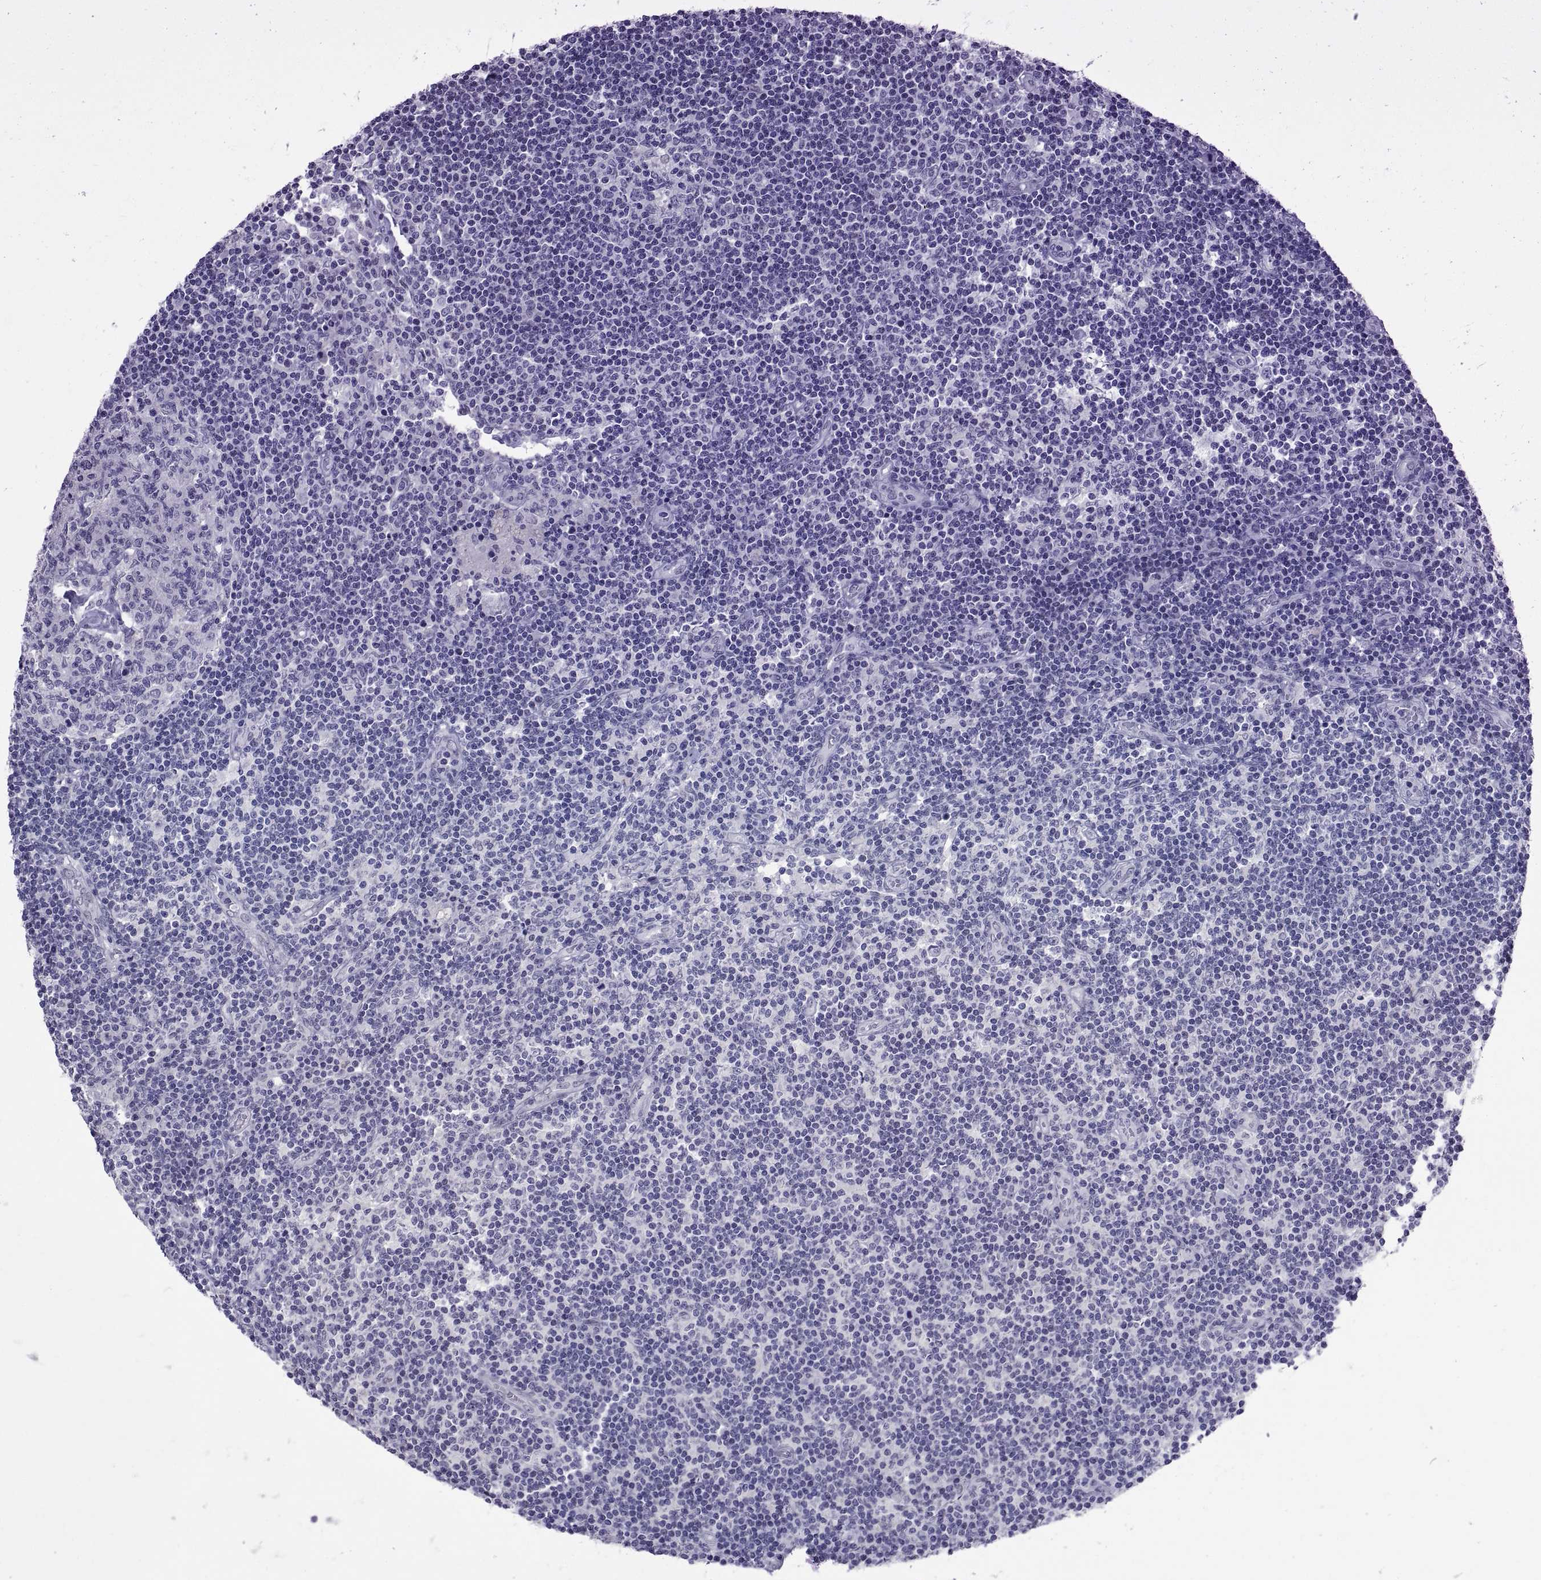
{"staining": {"intensity": "negative", "quantity": "none", "location": "none"}, "tissue": "lymph node", "cell_type": "Germinal center cells", "image_type": "normal", "snomed": [{"axis": "morphology", "description": "Normal tissue, NOS"}, {"axis": "topography", "description": "Lymph node"}], "caption": "IHC histopathology image of unremarkable human lymph node stained for a protein (brown), which reveals no staining in germinal center cells.", "gene": "KRT77", "patient": {"sex": "female", "age": 72}}